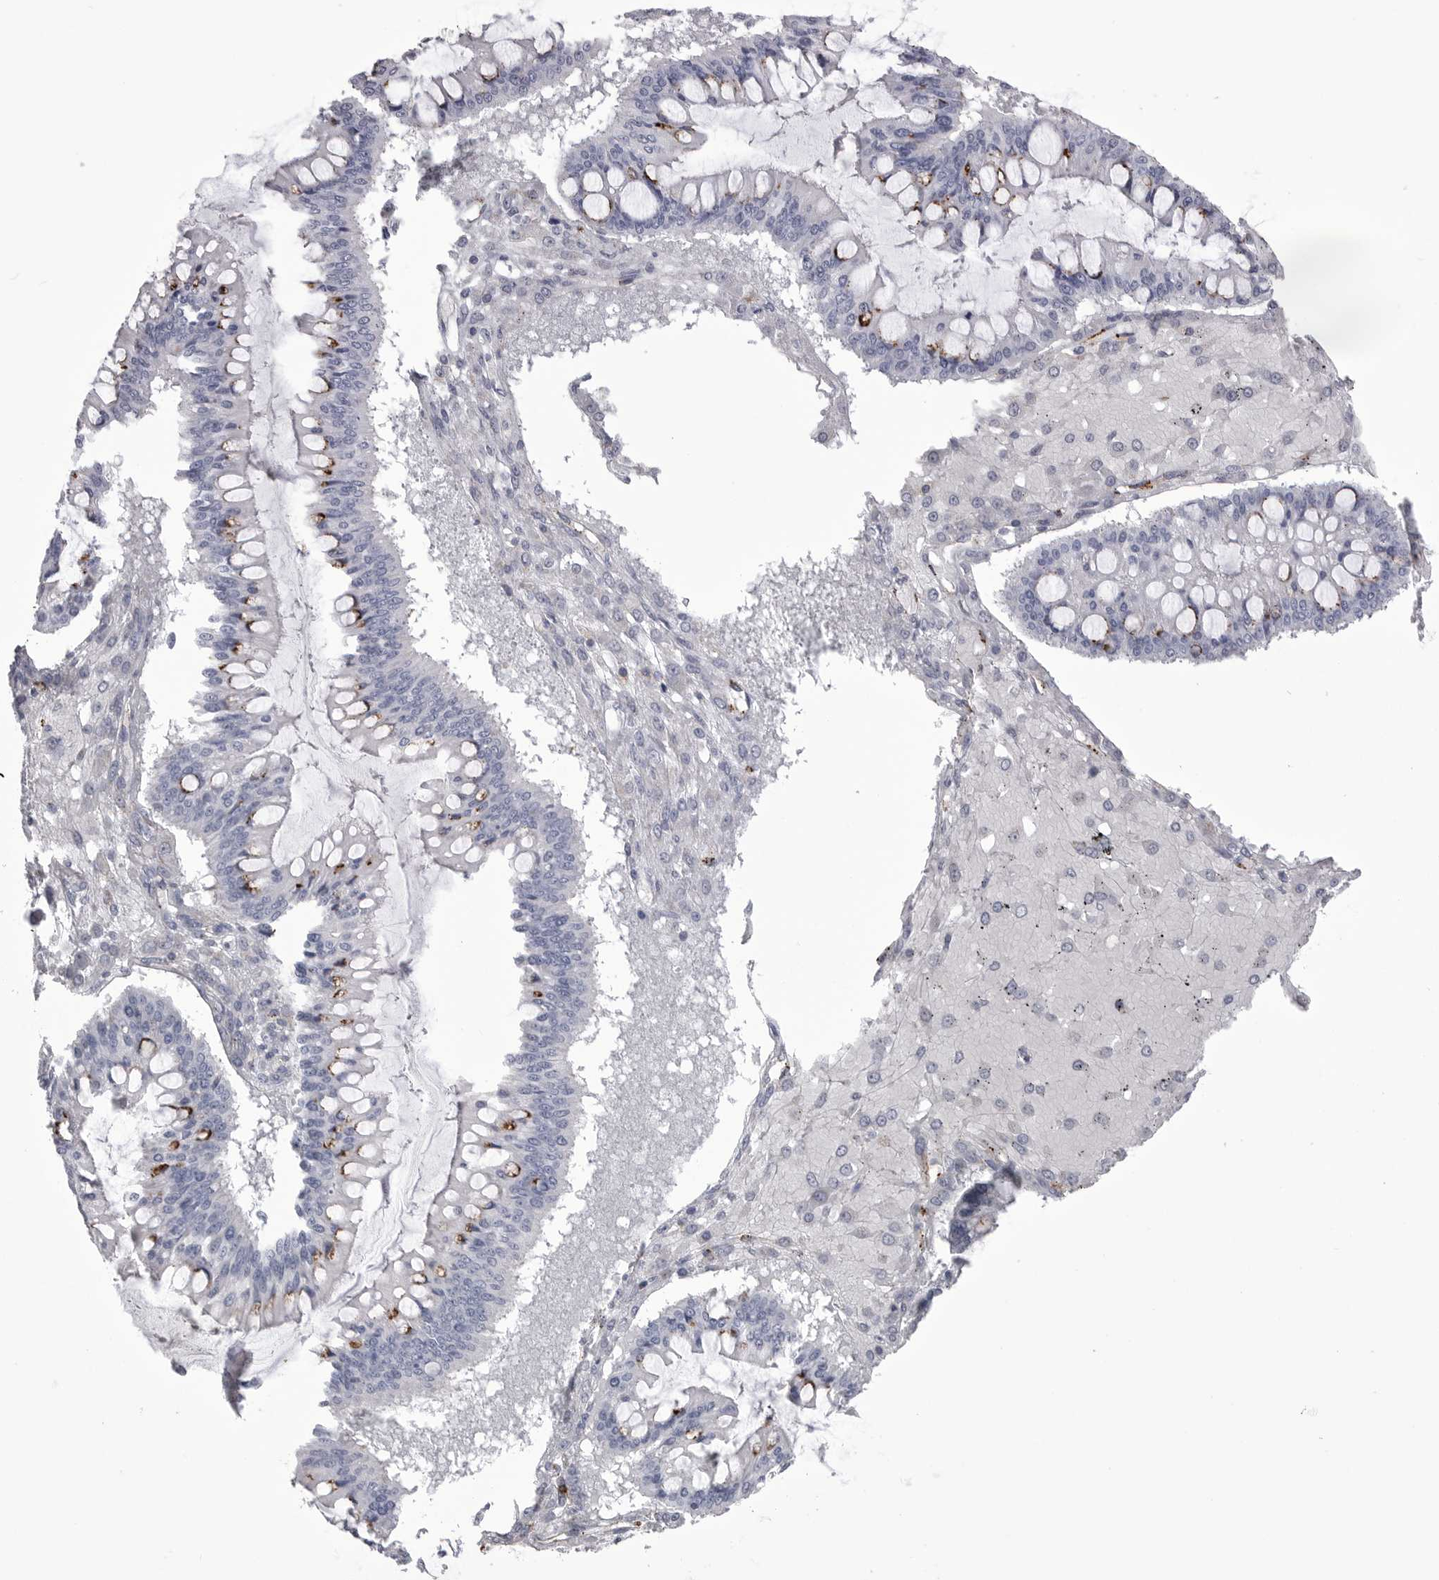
{"staining": {"intensity": "moderate", "quantity": "<25%", "location": "cytoplasmic/membranous"}, "tissue": "ovarian cancer", "cell_type": "Tumor cells", "image_type": "cancer", "snomed": [{"axis": "morphology", "description": "Cystadenocarcinoma, mucinous, NOS"}, {"axis": "topography", "description": "Ovary"}], "caption": "A brown stain labels moderate cytoplasmic/membranous expression of a protein in ovarian cancer tumor cells.", "gene": "PSPN", "patient": {"sex": "female", "age": 73}}